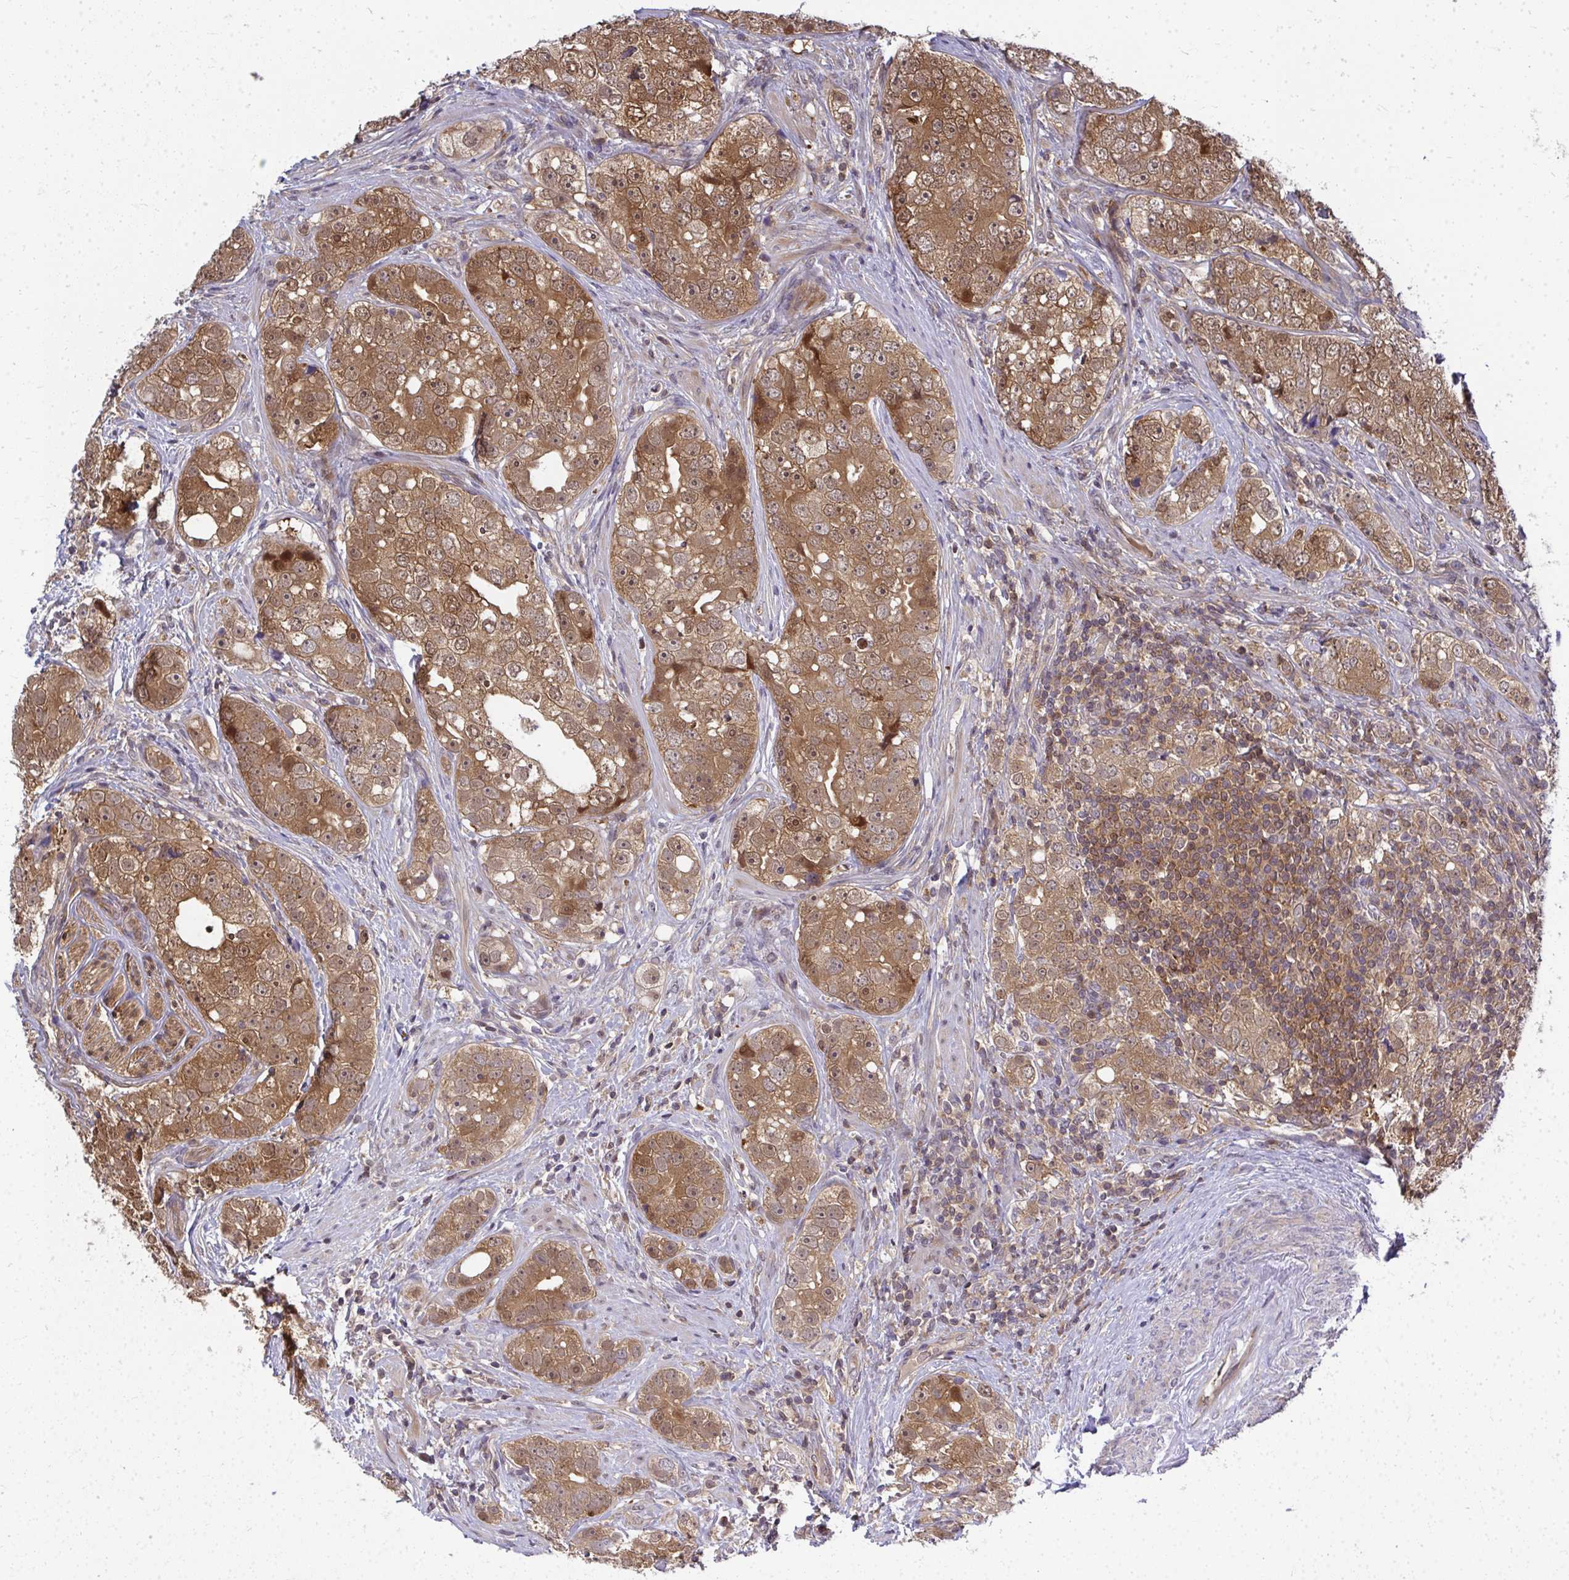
{"staining": {"intensity": "moderate", "quantity": ">75%", "location": "cytoplasmic/membranous"}, "tissue": "prostate cancer", "cell_type": "Tumor cells", "image_type": "cancer", "snomed": [{"axis": "morphology", "description": "Adenocarcinoma, High grade"}, {"axis": "topography", "description": "Prostate"}], "caption": "Immunohistochemistry (IHC) histopathology image of neoplastic tissue: human prostate adenocarcinoma (high-grade) stained using immunohistochemistry (IHC) shows medium levels of moderate protein expression localized specifically in the cytoplasmic/membranous of tumor cells, appearing as a cytoplasmic/membranous brown color.", "gene": "HDHD2", "patient": {"sex": "male", "age": 60}}